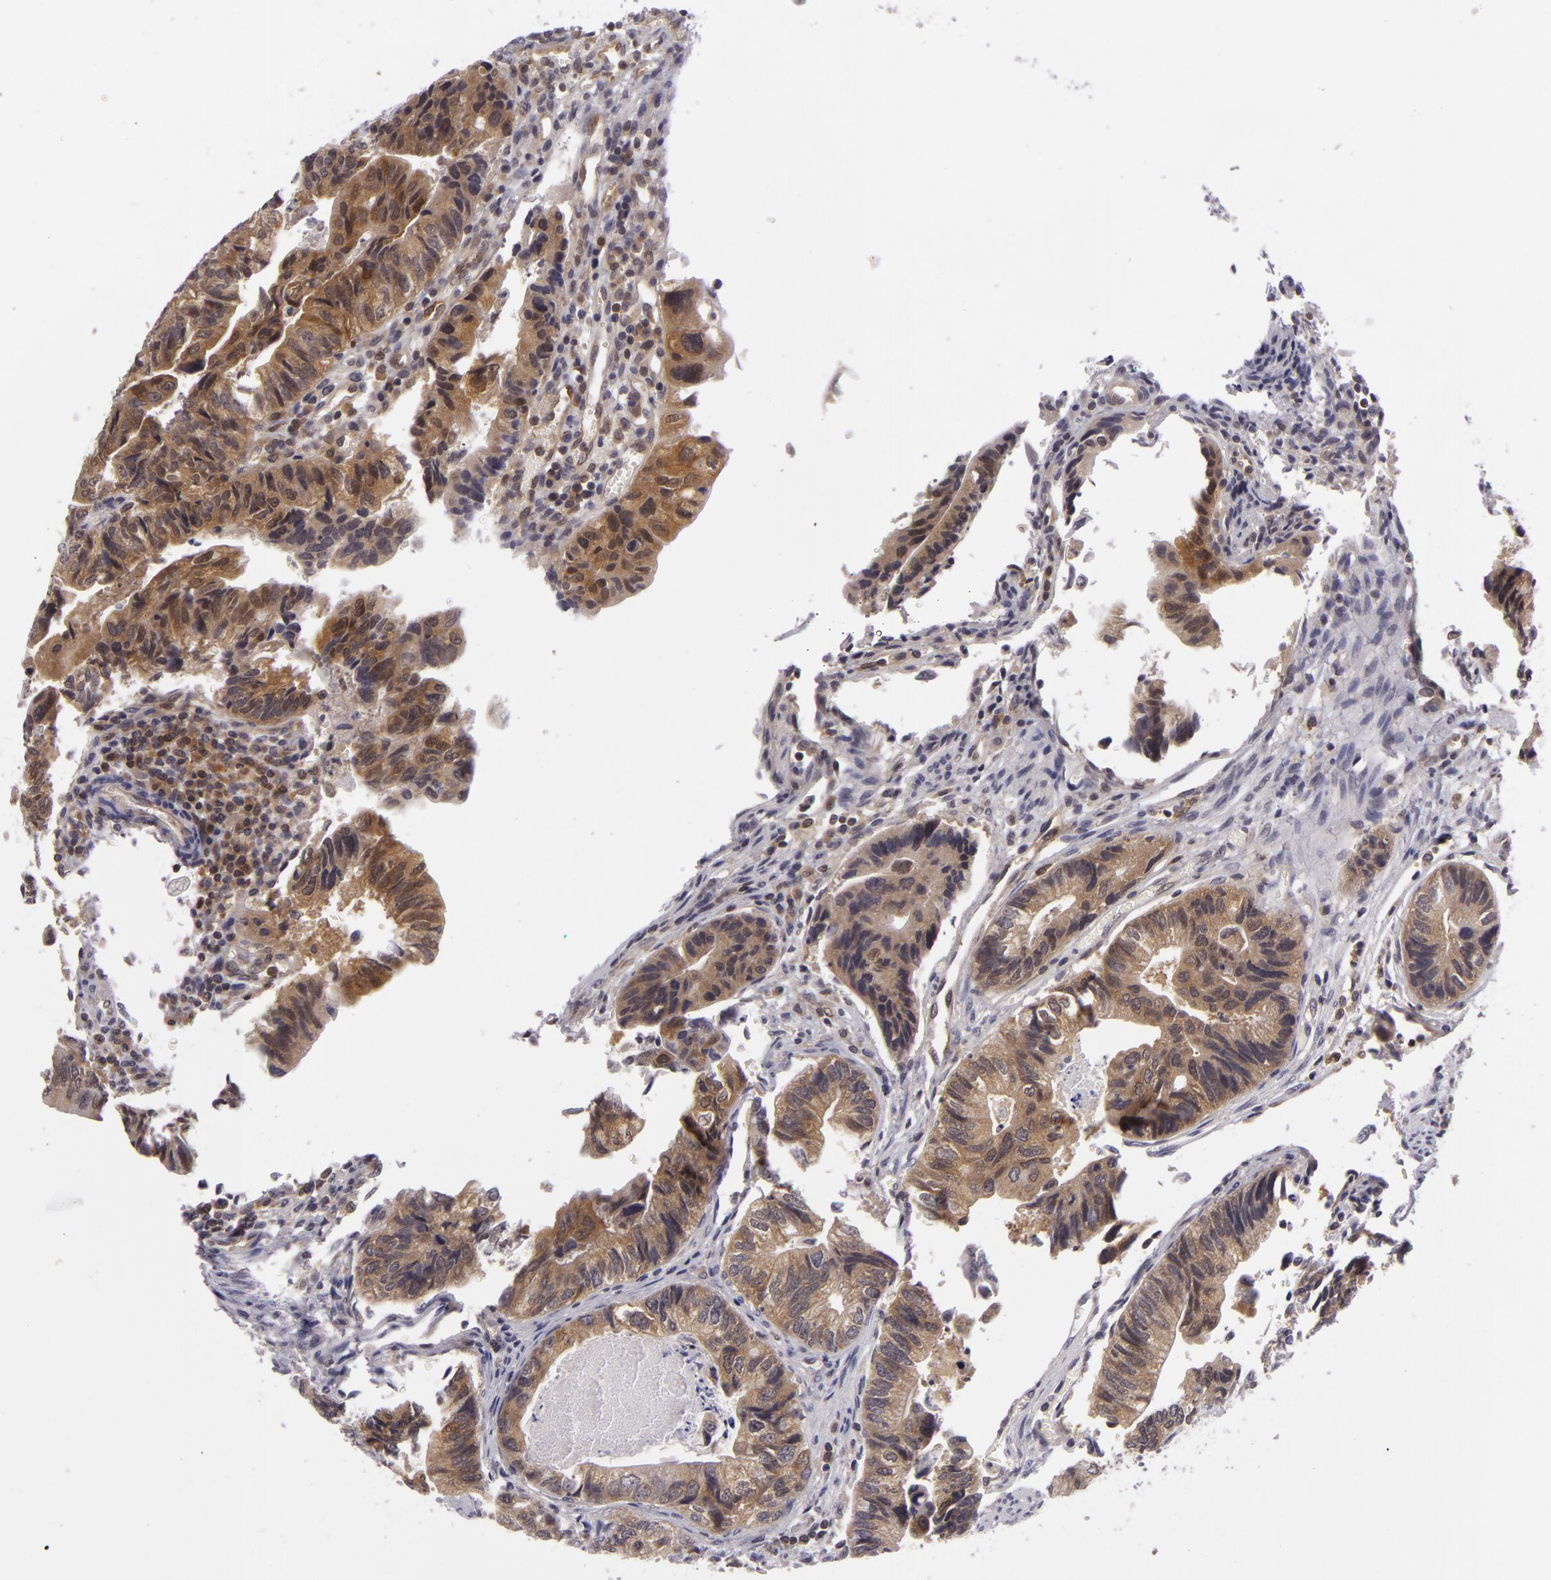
{"staining": {"intensity": "moderate", "quantity": "25%-75%", "location": "cytoplasmic/membranous"}, "tissue": "colorectal cancer", "cell_type": "Tumor cells", "image_type": "cancer", "snomed": [{"axis": "morphology", "description": "Adenocarcinoma, NOS"}, {"axis": "topography", "description": "Colon"}], "caption": "An image of colorectal cancer (adenocarcinoma) stained for a protein displays moderate cytoplasmic/membranous brown staining in tumor cells.", "gene": "BCL10", "patient": {"sex": "female", "age": 11}}